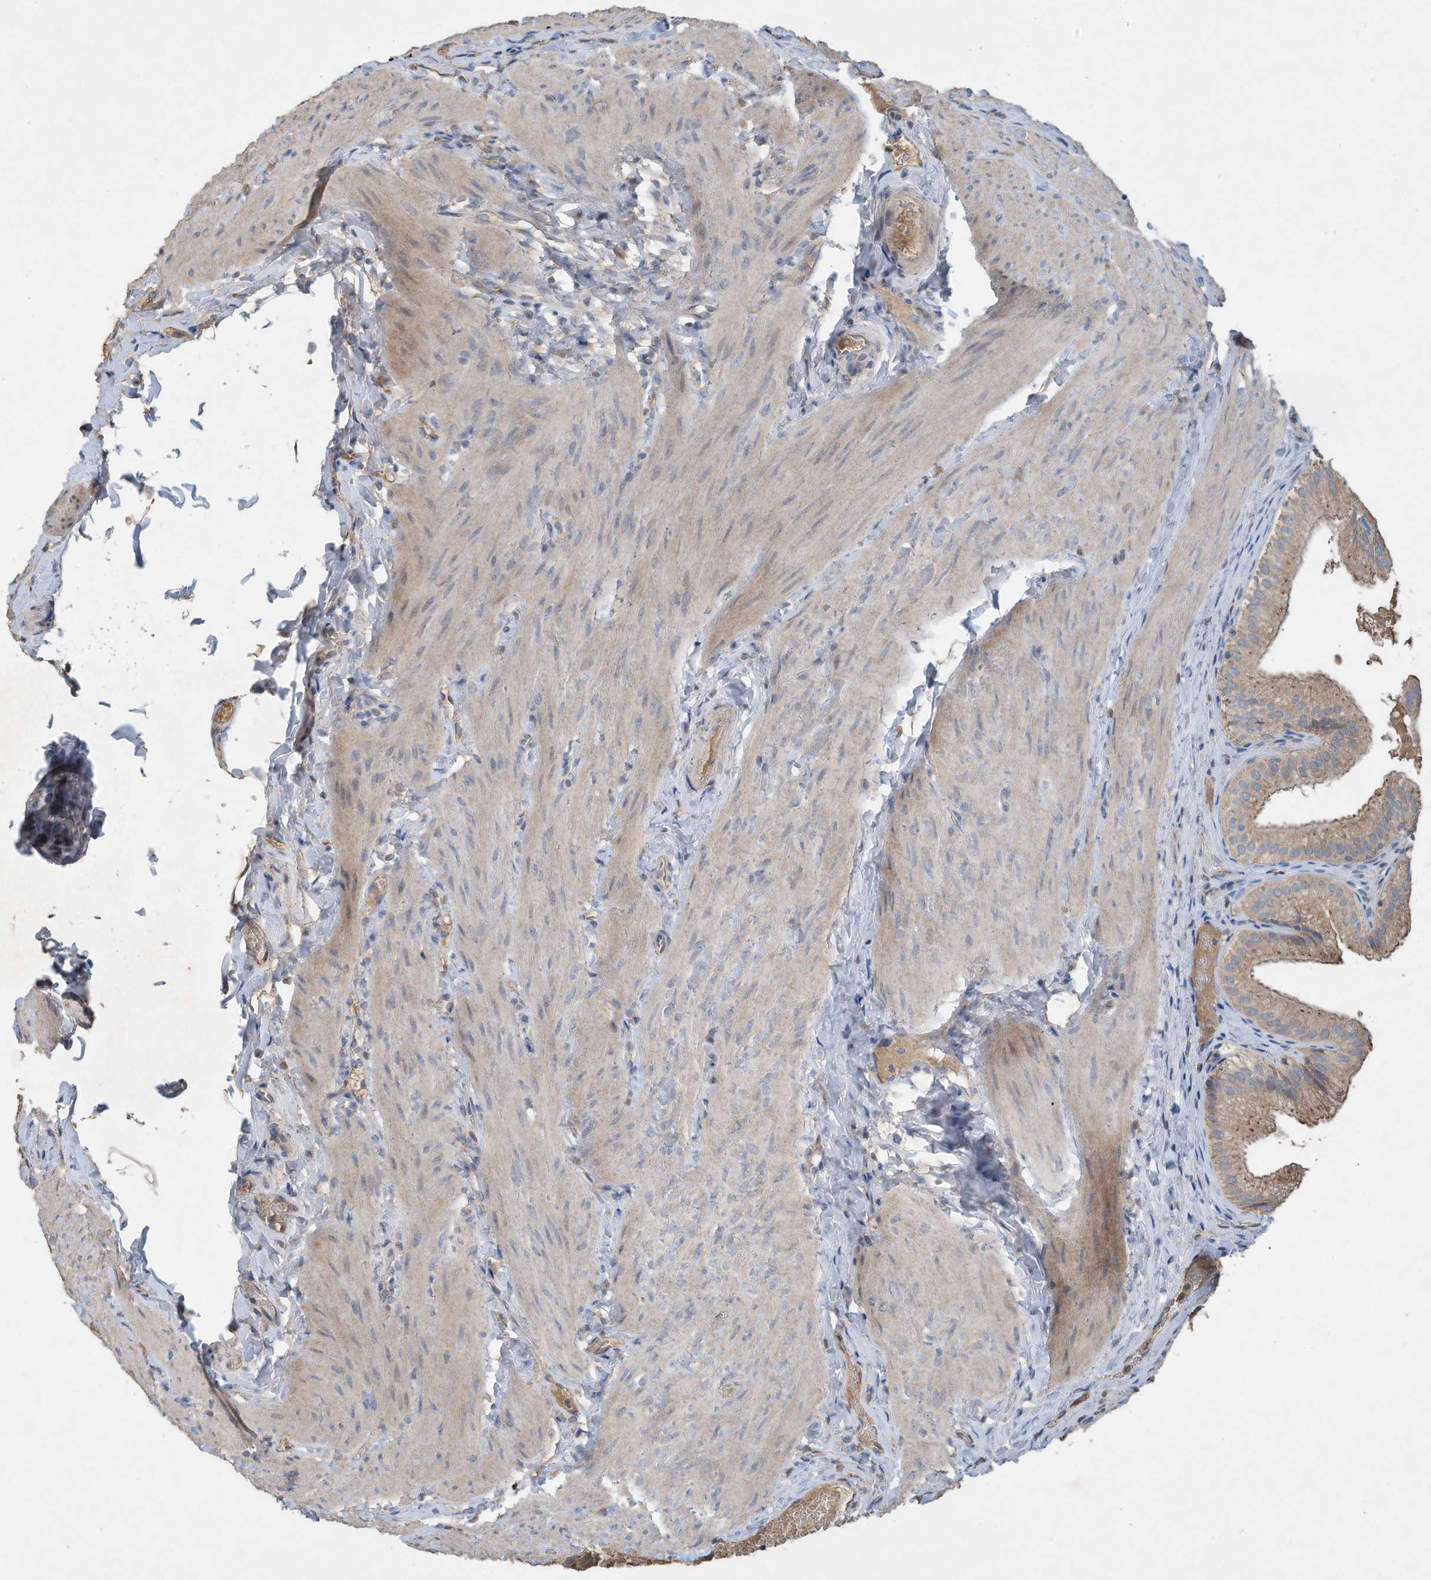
{"staining": {"intensity": "moderate", "quantity": ">75%", "location": "cytoplasmic/membranous"}, "tissue": "gallbladder", "cell_type": "Glandular cells", "image_type": "normal", "snomed": [{"axis": "morphology", "description": "Normal tissue, NOS"}, {"axis": "topography", "description": "Gallbladder"}], "caption": "High-magnification brightfield microscopy of normal gallbladder stained with DAB (brown) and counterstained with hematoxylin (blue). glandular cells exhibit moderate cytoplasmic/membranous expression is present in about>75% of cells. The protein of interest is shown in brown color, while the nuclei are stained blue.", "gene": "CAPN13", "patient": {"sex": "female", "age": 30}}